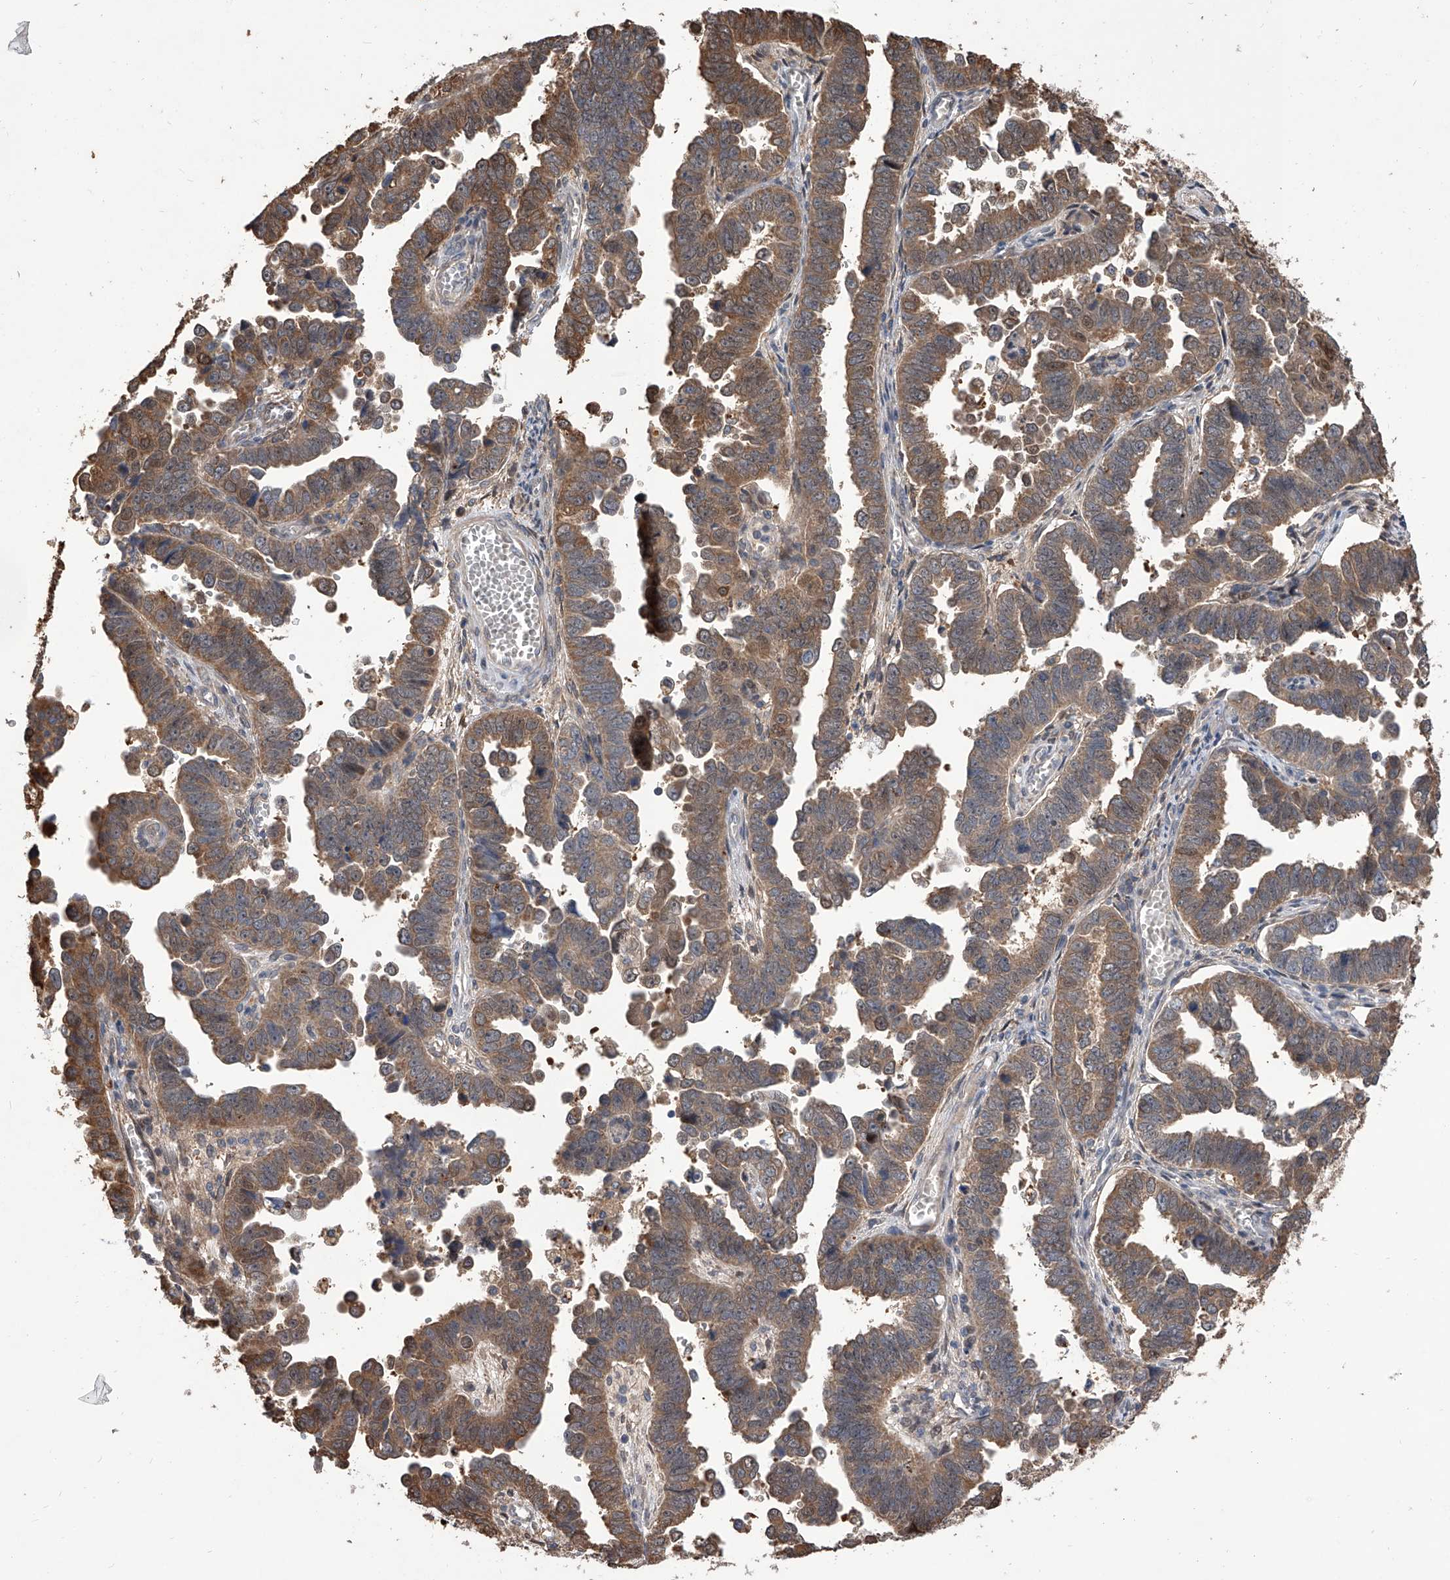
{"staining": {"intensity": "moderate", "quantity": ">75%", "location": "cytoplasmic/membranous"}, "tissue": "endometrial cancer", "cell_type": "Tumor cells", "image_type": "cancer", "snomed": [{"axis": "morphology", "description": "Adenocarcinoma, NOS"}, {"axis": "topography", "description": "Endometrium"}], "caption": "Endometrial adenocarcinoma was stained to show a protein in brown. There is medium levels of moderate cytoplasmic/membranous staining in about >75% of tumor cells.", "gene": "GMDS", "patient": {"sex": "female", "age": 75}}